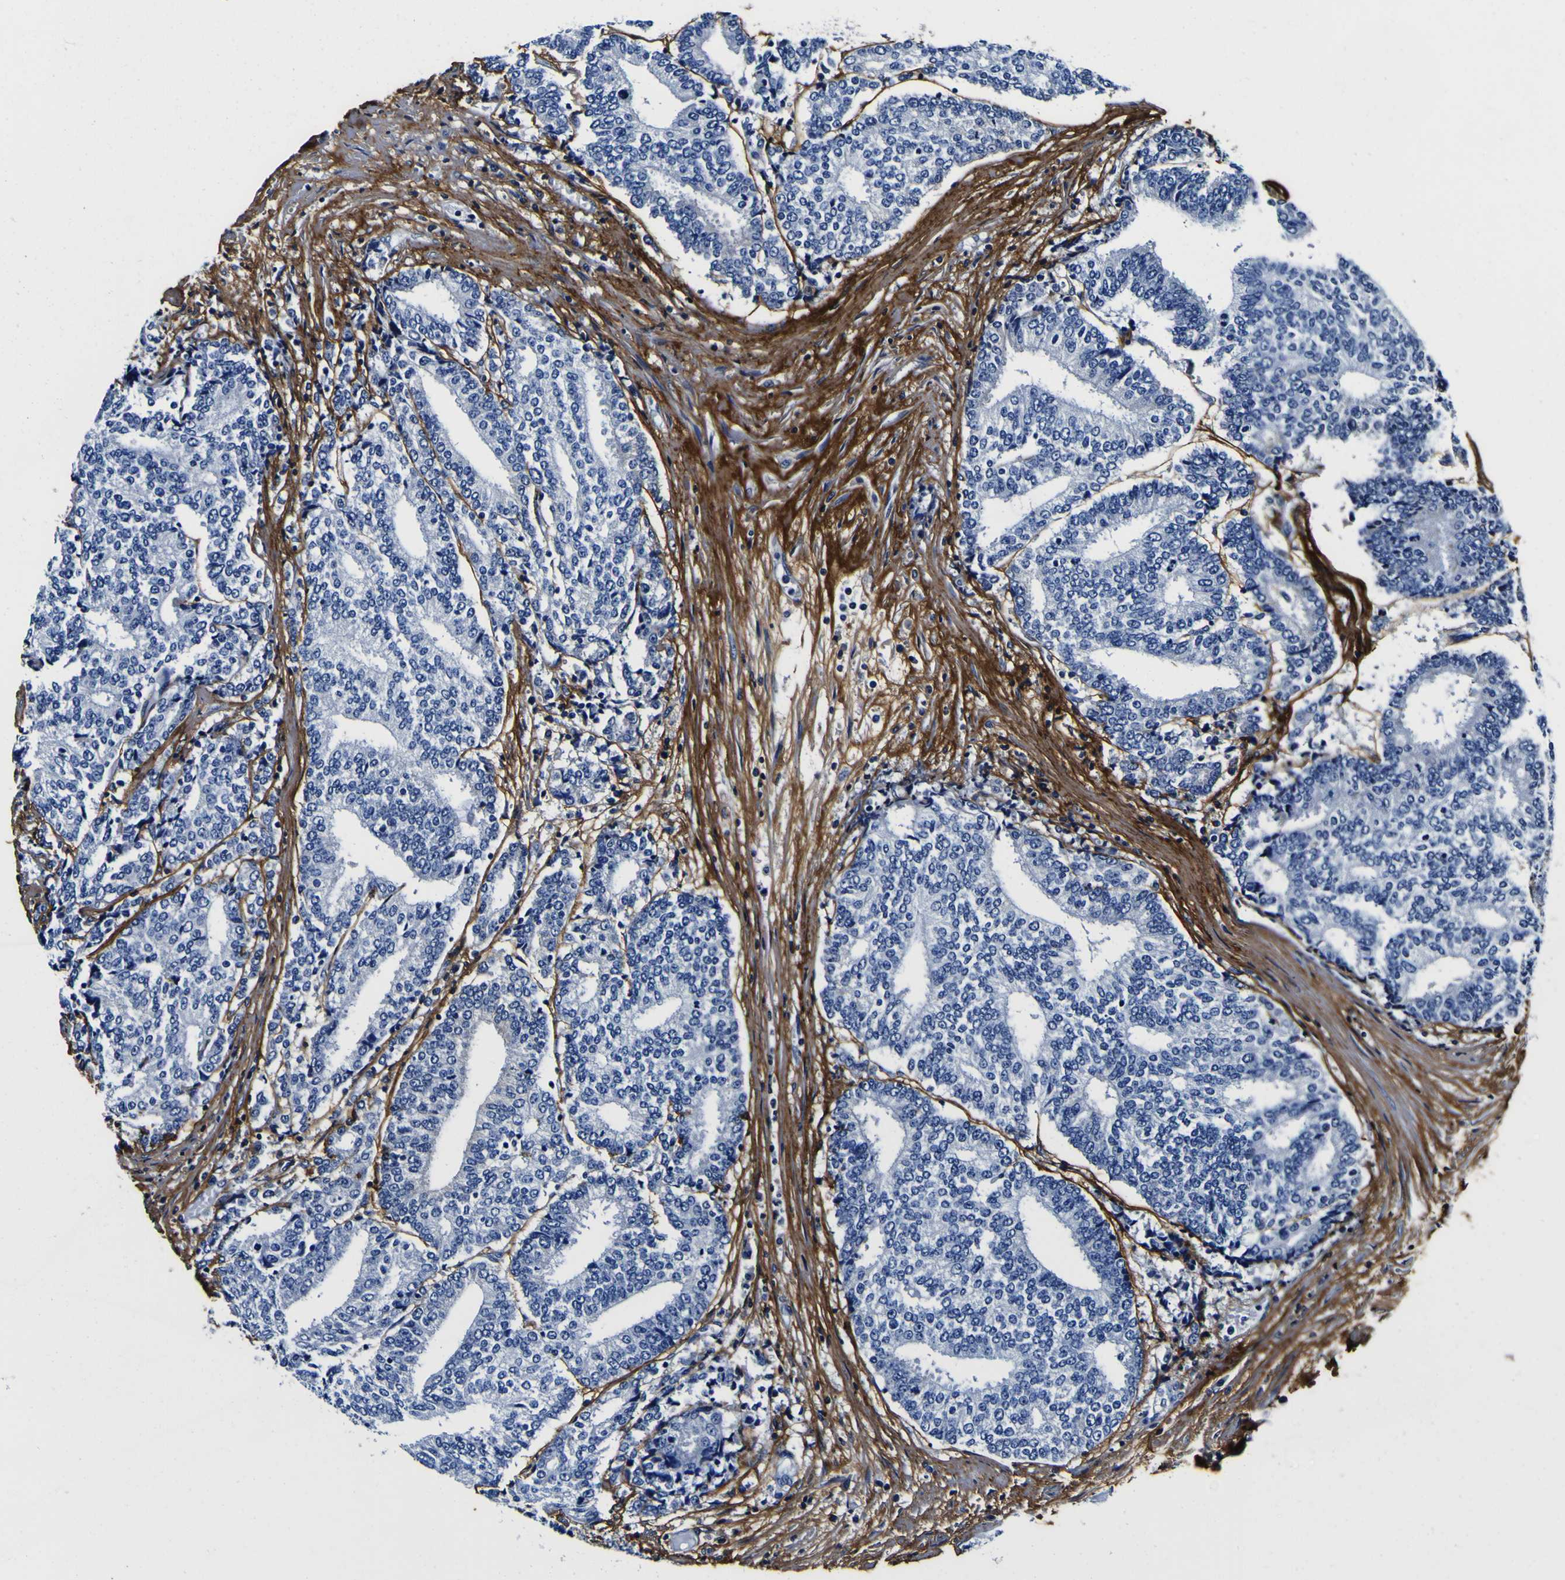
{"staining": {"intensity": "negative", "quantity": "none", "location": "none"}, "tissue": "prostate cancer", "cell_type": "Tumor cells", "image_type": "cancer", "snomed": [{"axis": "morphology", "description": "Normal tissue, NOS"}, {"axis": "morphology", "description": "Adenocarcinoma, High grade"}, {"axis": "topography", "description": "Prostate"}, {"axis": "topography", "description": "Seminal veicle"}], "caption": "Protein analysis of high-grade adenocarcinoma (prostate) shows no significant staining in tumor cells. (DAB (3,3'-diaminobenzidine) immunohistochemistry with hematoxylin counter stain).", "gene": "POSTN", "patient": {"sex": "male", "age": 55}}